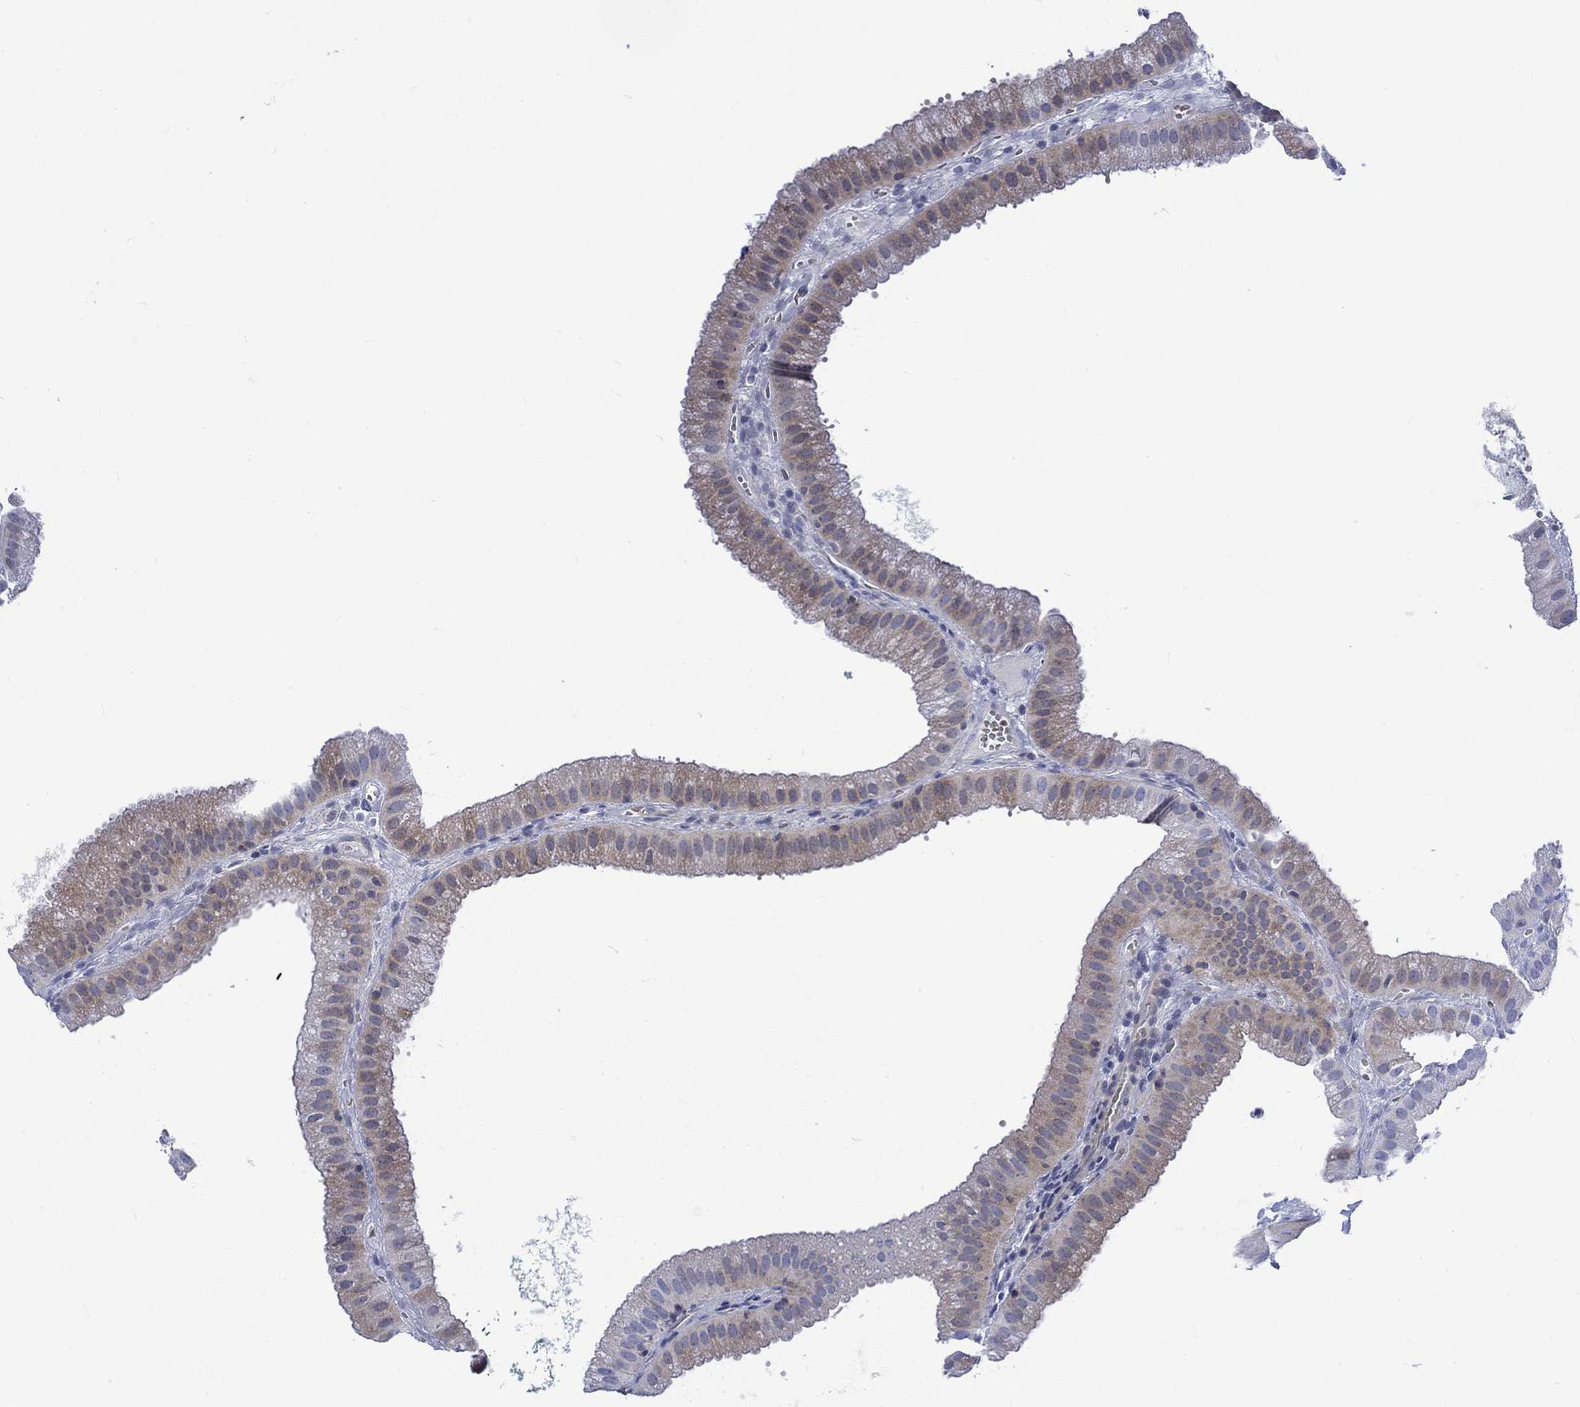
{"staining": {"intensity": "weak", "quantity": "<25%", "location": "cytoplasmic/membranous"}, "tissue": "gallbladder", "cell_type": "Glandular cells", "image_type": "normal", "snomed": [{"axis": "morphology", "description": "Normal tissue, NOS"}, {"axis": "topography", "description": "Gallbladder"}], "caption": "DAB (3,3'-diaminobenzidine) immunohistochemical staining of normal human gallbladder reveals no significant positivity in glandular cells.", "gene": "NRIP3", "patient": {"sex": "male", "age": 67}}